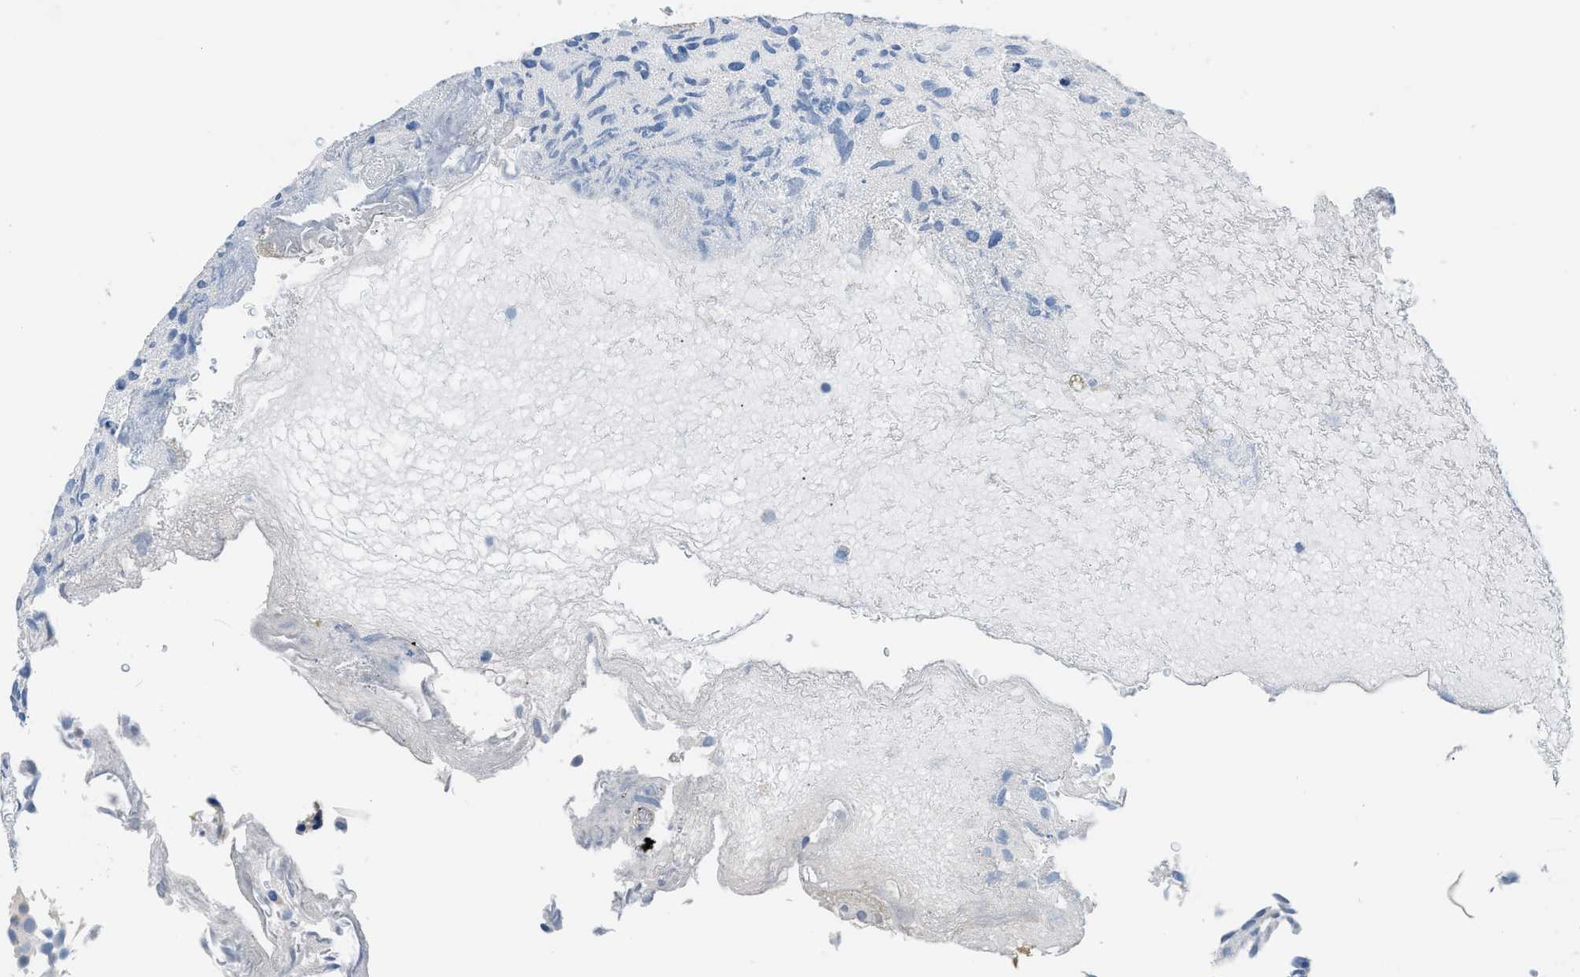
{"staining": {"intensity": "negative", "quantity": "none", "location": "none"}, "tissue": "urothelial cancer", "cell_type": "Tumor cells", "image_type": "cancer", "snomed": [{"axis": "morphology", "description": "Urothelial carcinoma, Low grade"}, {"axis": "topography", "description": "Urinary bladder"}], "caption": "This is an immunohistochemistry (IHC) image of urothelial carcinoma (low-grade). There is no expression in tumor cells.", "gene": "FDCSP", "patient": {"sex": "male", "age": 78}}